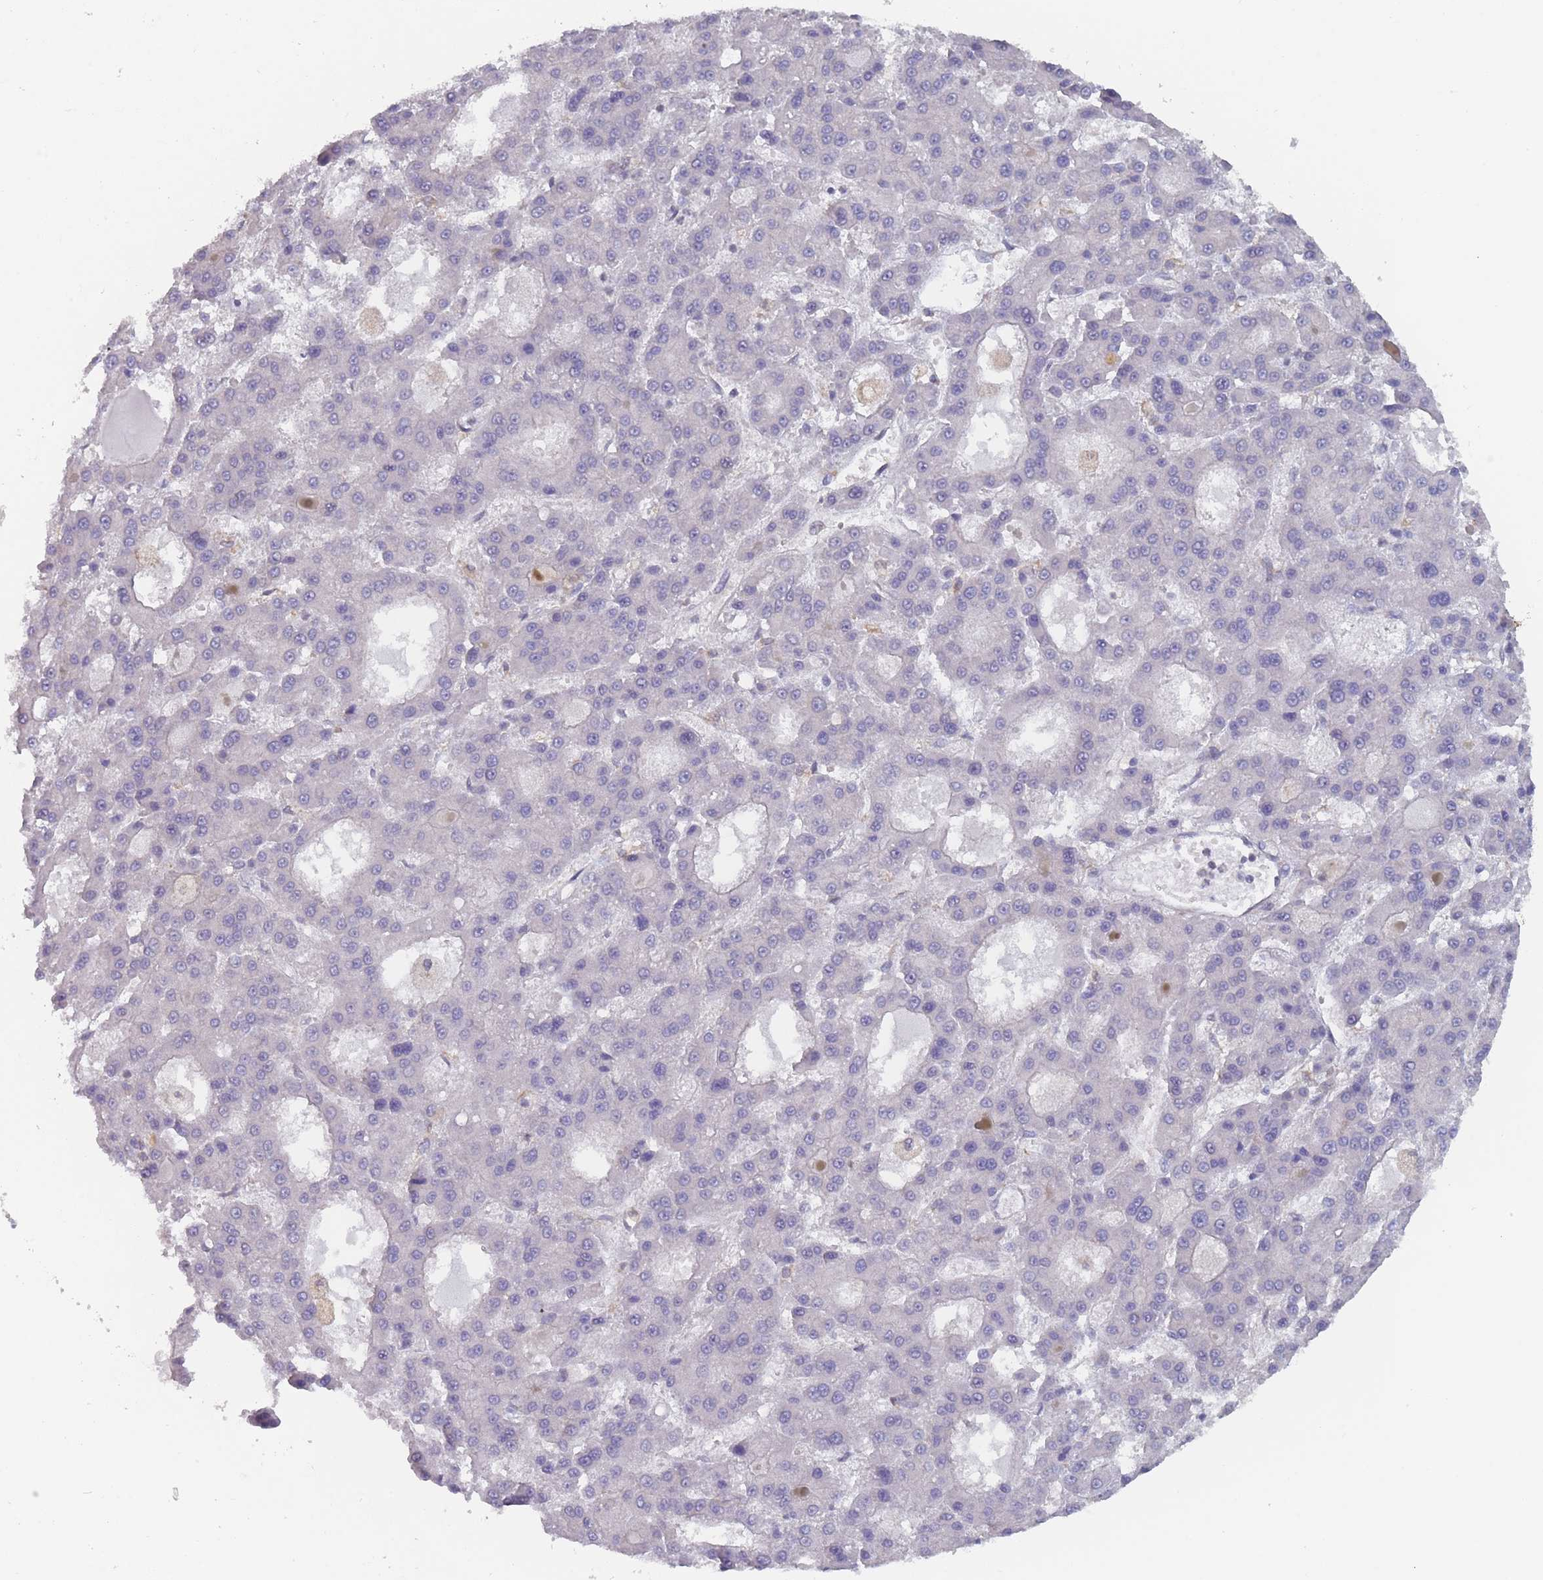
{"staining": {"intensity": "negative", "quantity": "none", "location": "none"}, "tissue": "liver cancer", "cell_type": "Tumor cells", "image_type": "cancer", "snomed": [{"axis": "morphology", "description": "Carcinoma, Hepatocellular, NOS"}, {"axis": "topography", "description": "Liver"}], "caption": "This histopathology image is of liver hepatocellular carcinoma stained with immunohistochemistry to label a protein in brown with the nuclei are counter-stained blue. There is no staining in tumor cells.", "gene": "EFCC1", "patient": {"sex": "male", "age": 70}}